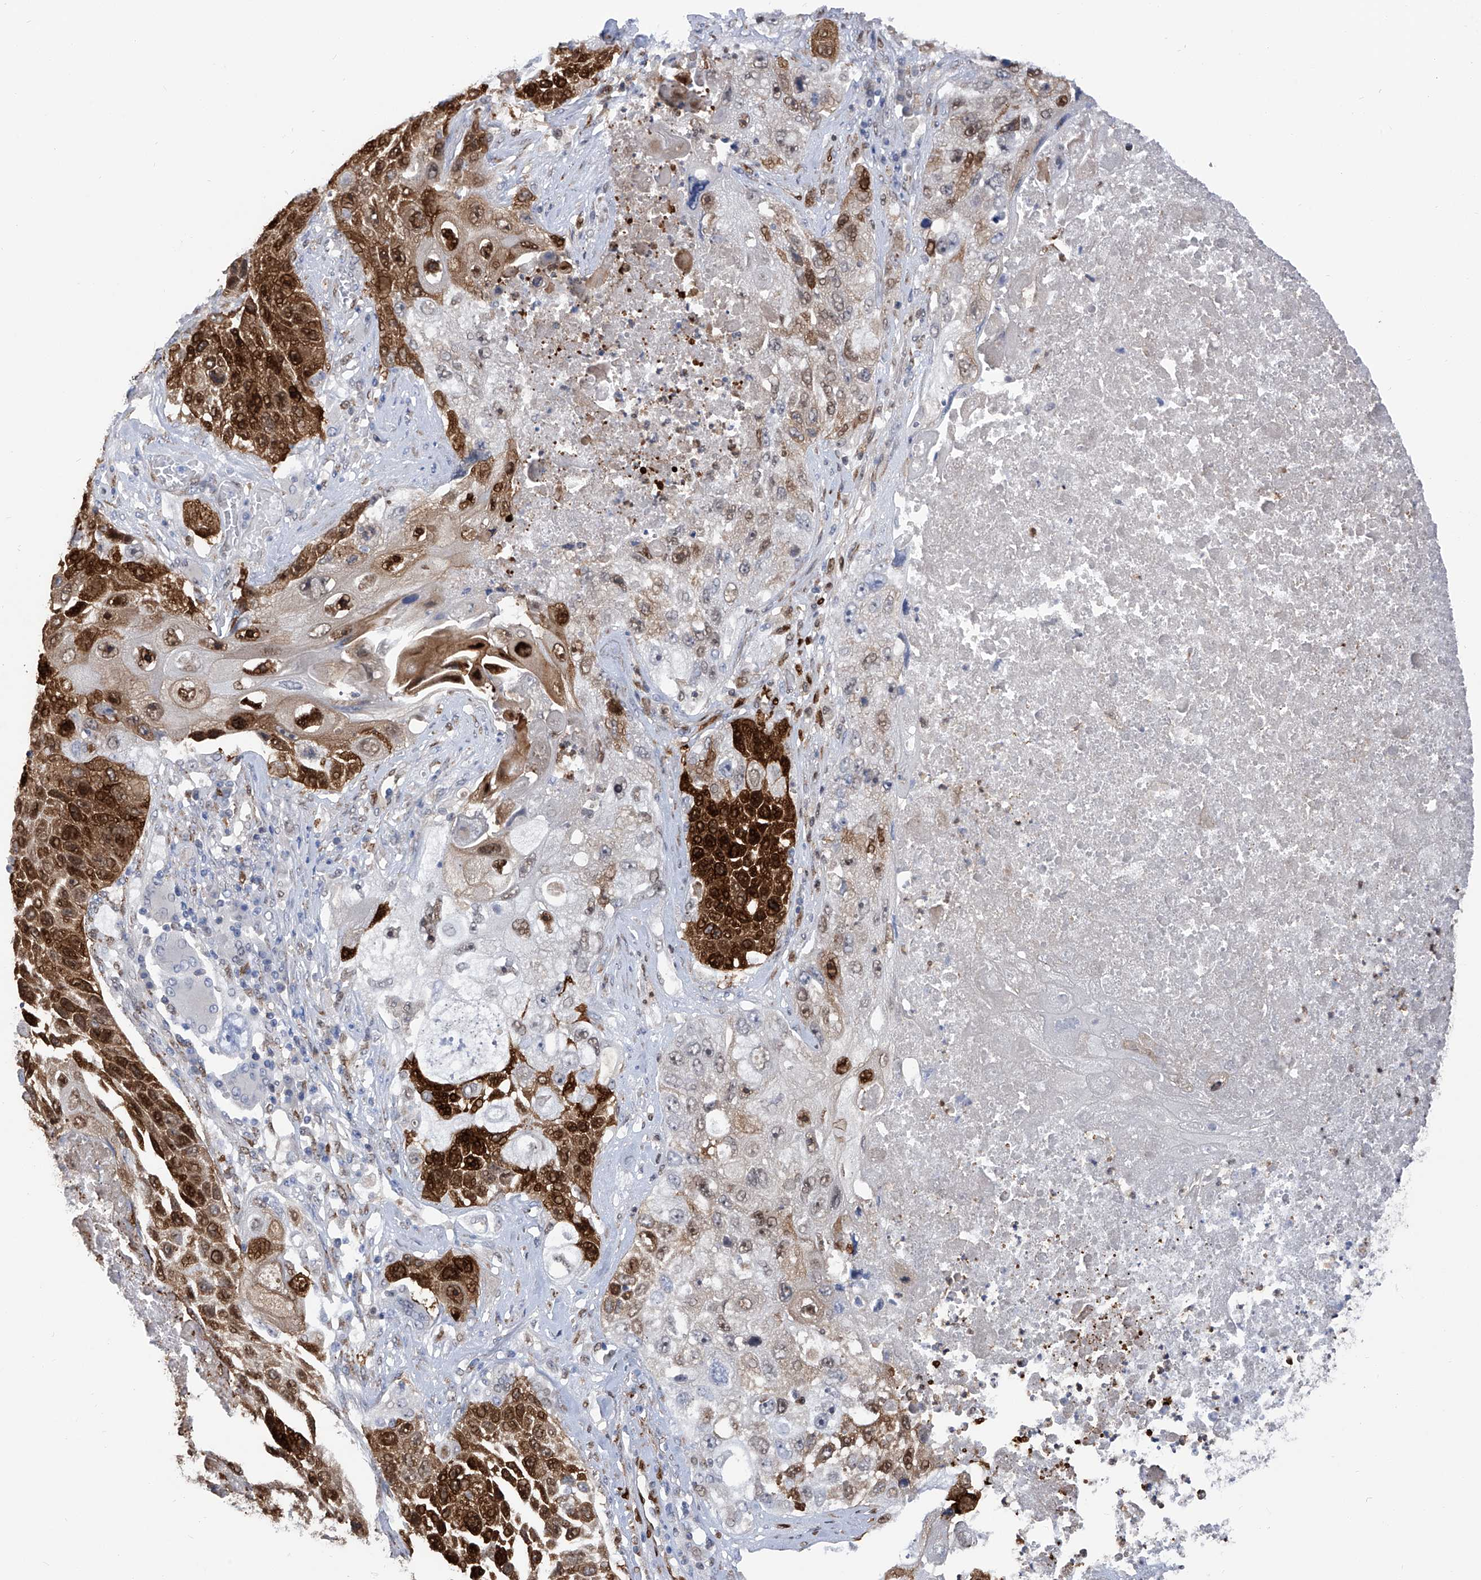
{"staining": {"intensity": "strong", "quantity": "25%-75%", "location": "cytoplasmic/membranous,nuclear"}, "tissue": "lung cancer", "cell_type": "Tumor cells", "image_type": "cancer", "snomed": [{"axis": "morphology", "description": "Squamous cell carcinoma, NOS"}, {"axis": "topography", "description": "Lung"}], "caption": "Immunohistochemical staining of human lung cancer displays strong cytoplasmic/membranous and nuclear protein positivity in approximately 25%-75% of tumor cells.", "gene": "PHF20", "patient": {"sex": "male", "age": 61}}